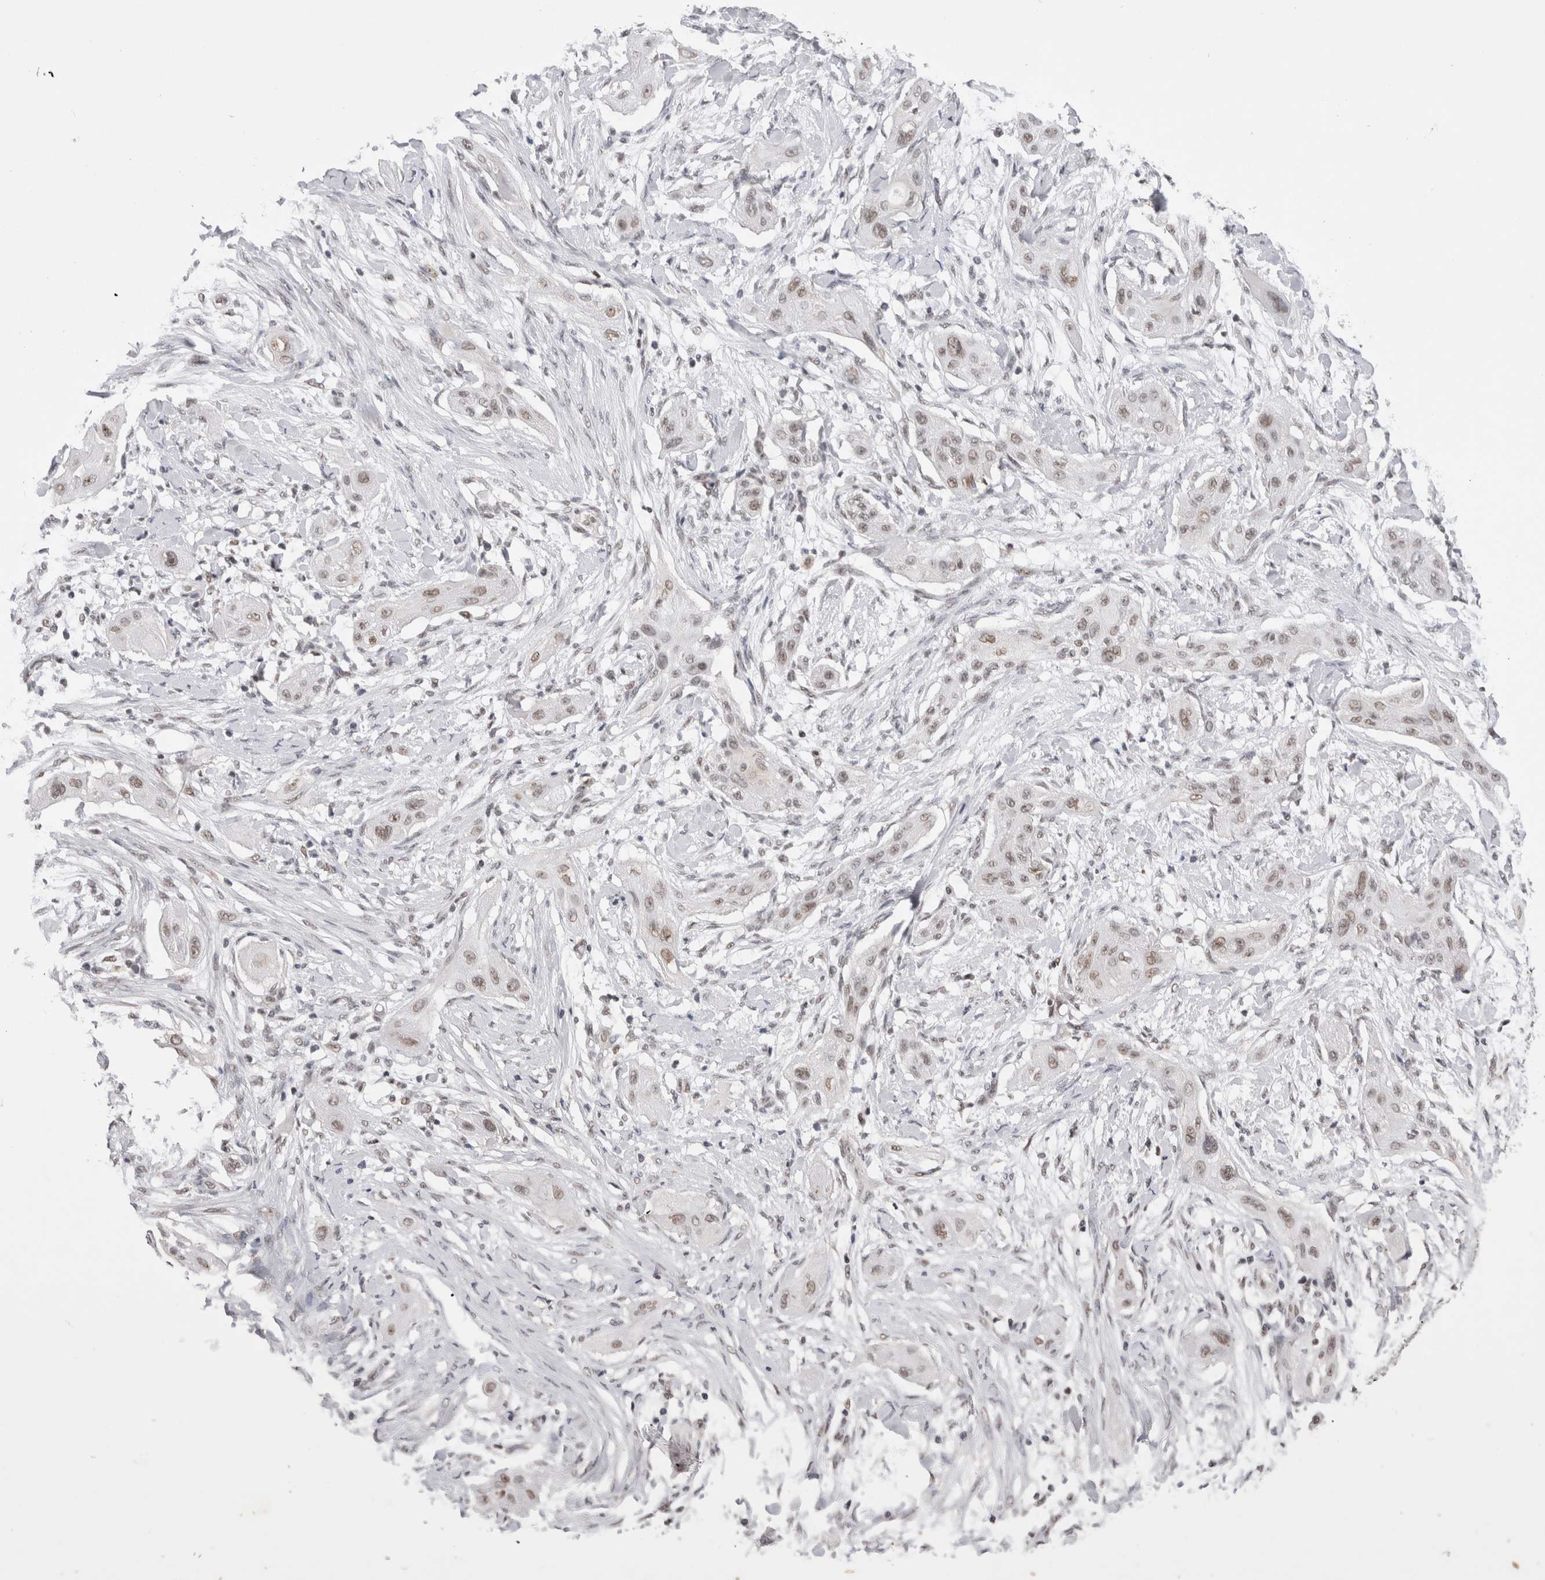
{"staining": {"intensity": "weak", "quantity": "25%-75%", "location": "nuclear"}, "tissue": "lung cancer", "cell_type": "Tumor cells", "image_type": "cancer", "snomed": [{"axis": "morphology", "description": "Squamous cell carcinoma, NOS"}, {"axis": "topography", "description": "Lung"}], "caption": "Brown immunohistochemical staining in human lung cancer displays weak nuclear staining in about 25%-75% of tumor cells.", "gene": "DAXX", "patient": {"sex": "female", "age": 47}}